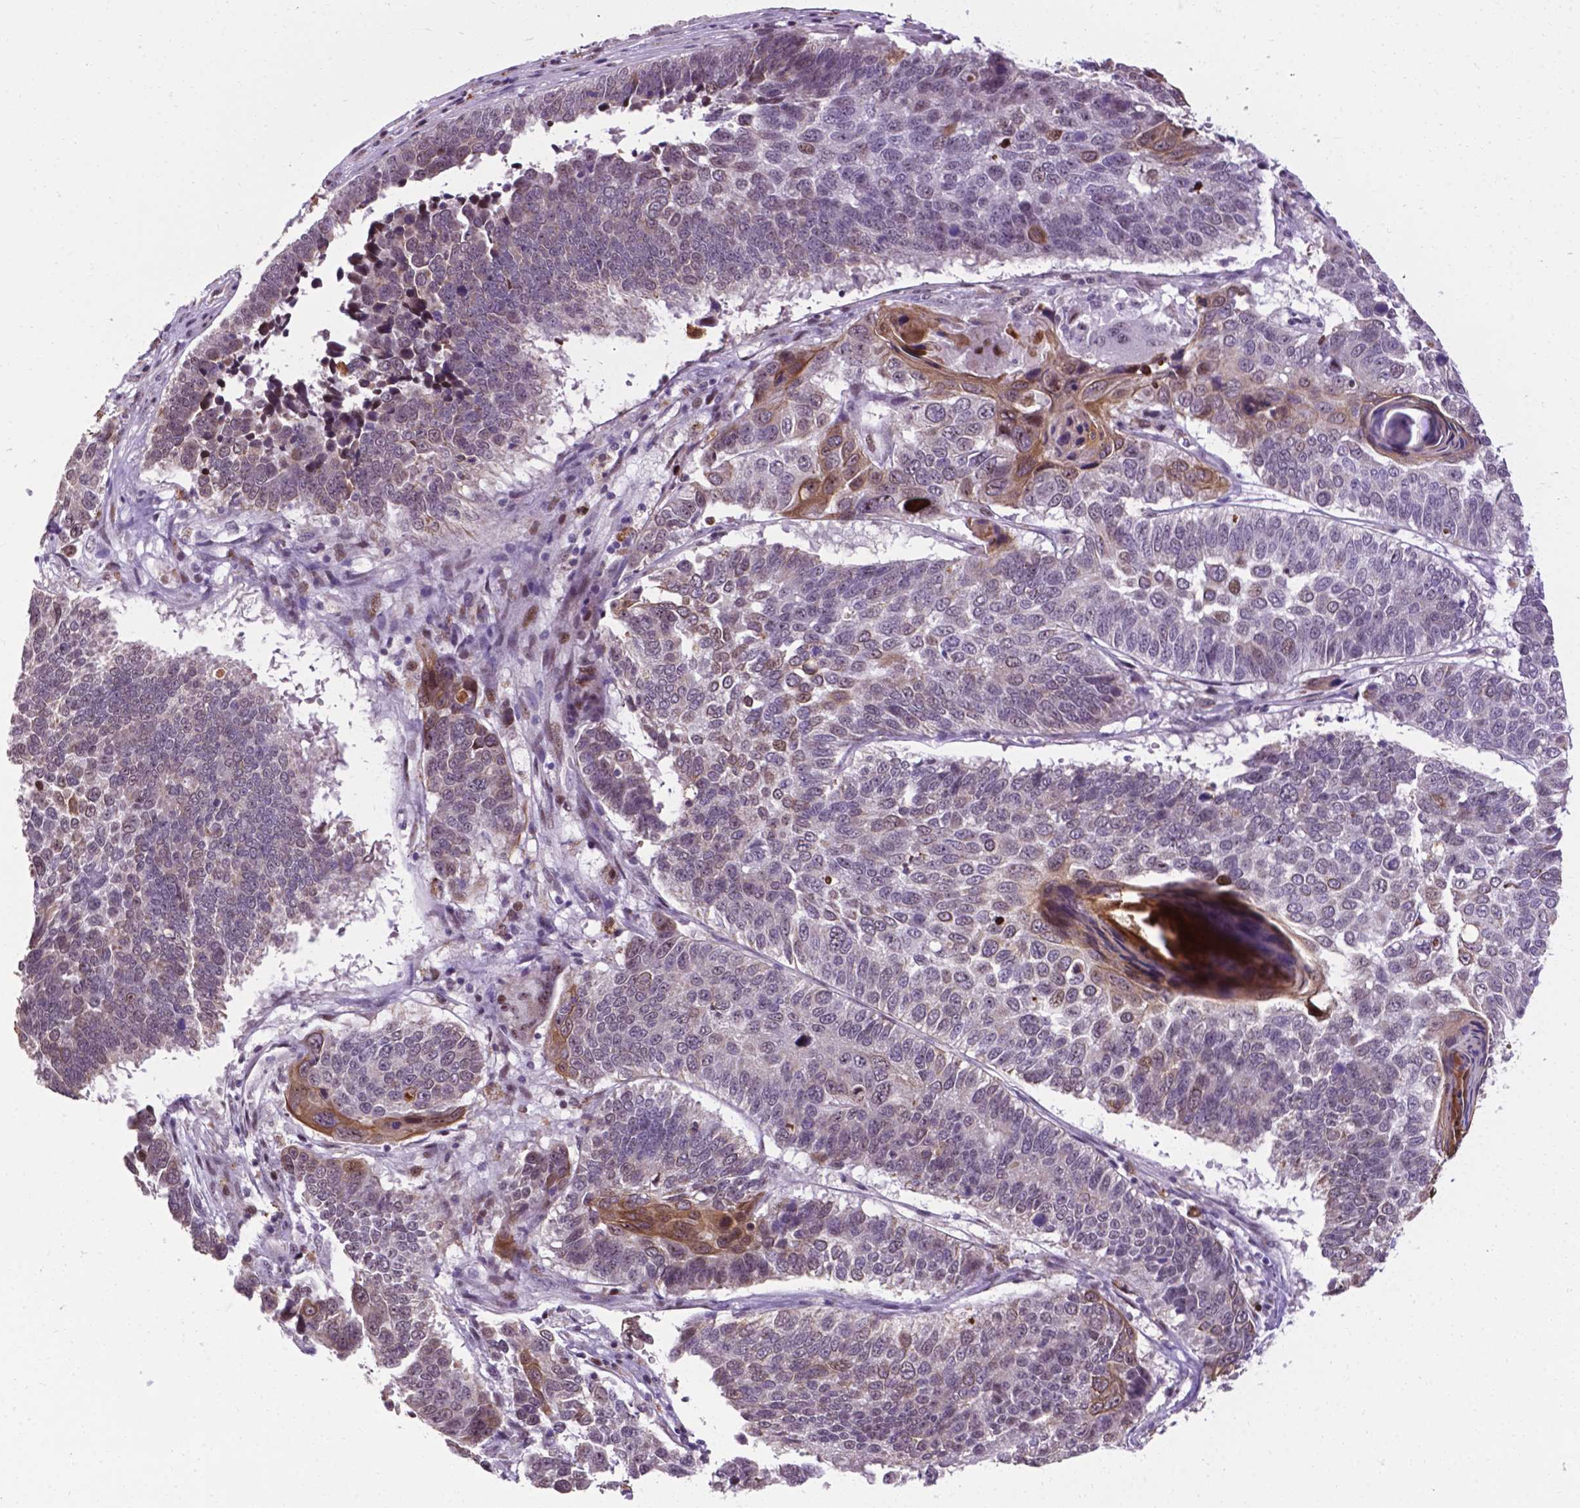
{"staining": {"intensity": "weak", "quantity": "<25%", "location": "cytoplasmic/membranous"}, "tissue": "lung cancer", "cell_type": "Tumor cells", "image_type": "cancer", "snomed": [{"axis": "morphology", "description": "Squamous cell carcinoma, NOS"}, {"axis": "topography", "description": "Lung"}], "caption": "The immunohistochemistry (IHC) micrograph has no significant positivity in tumor cells of squamous cell carcinoma (lung) tissue.", "gene": "SMAD3", "patient": {"sex": "male", "age": 73}}